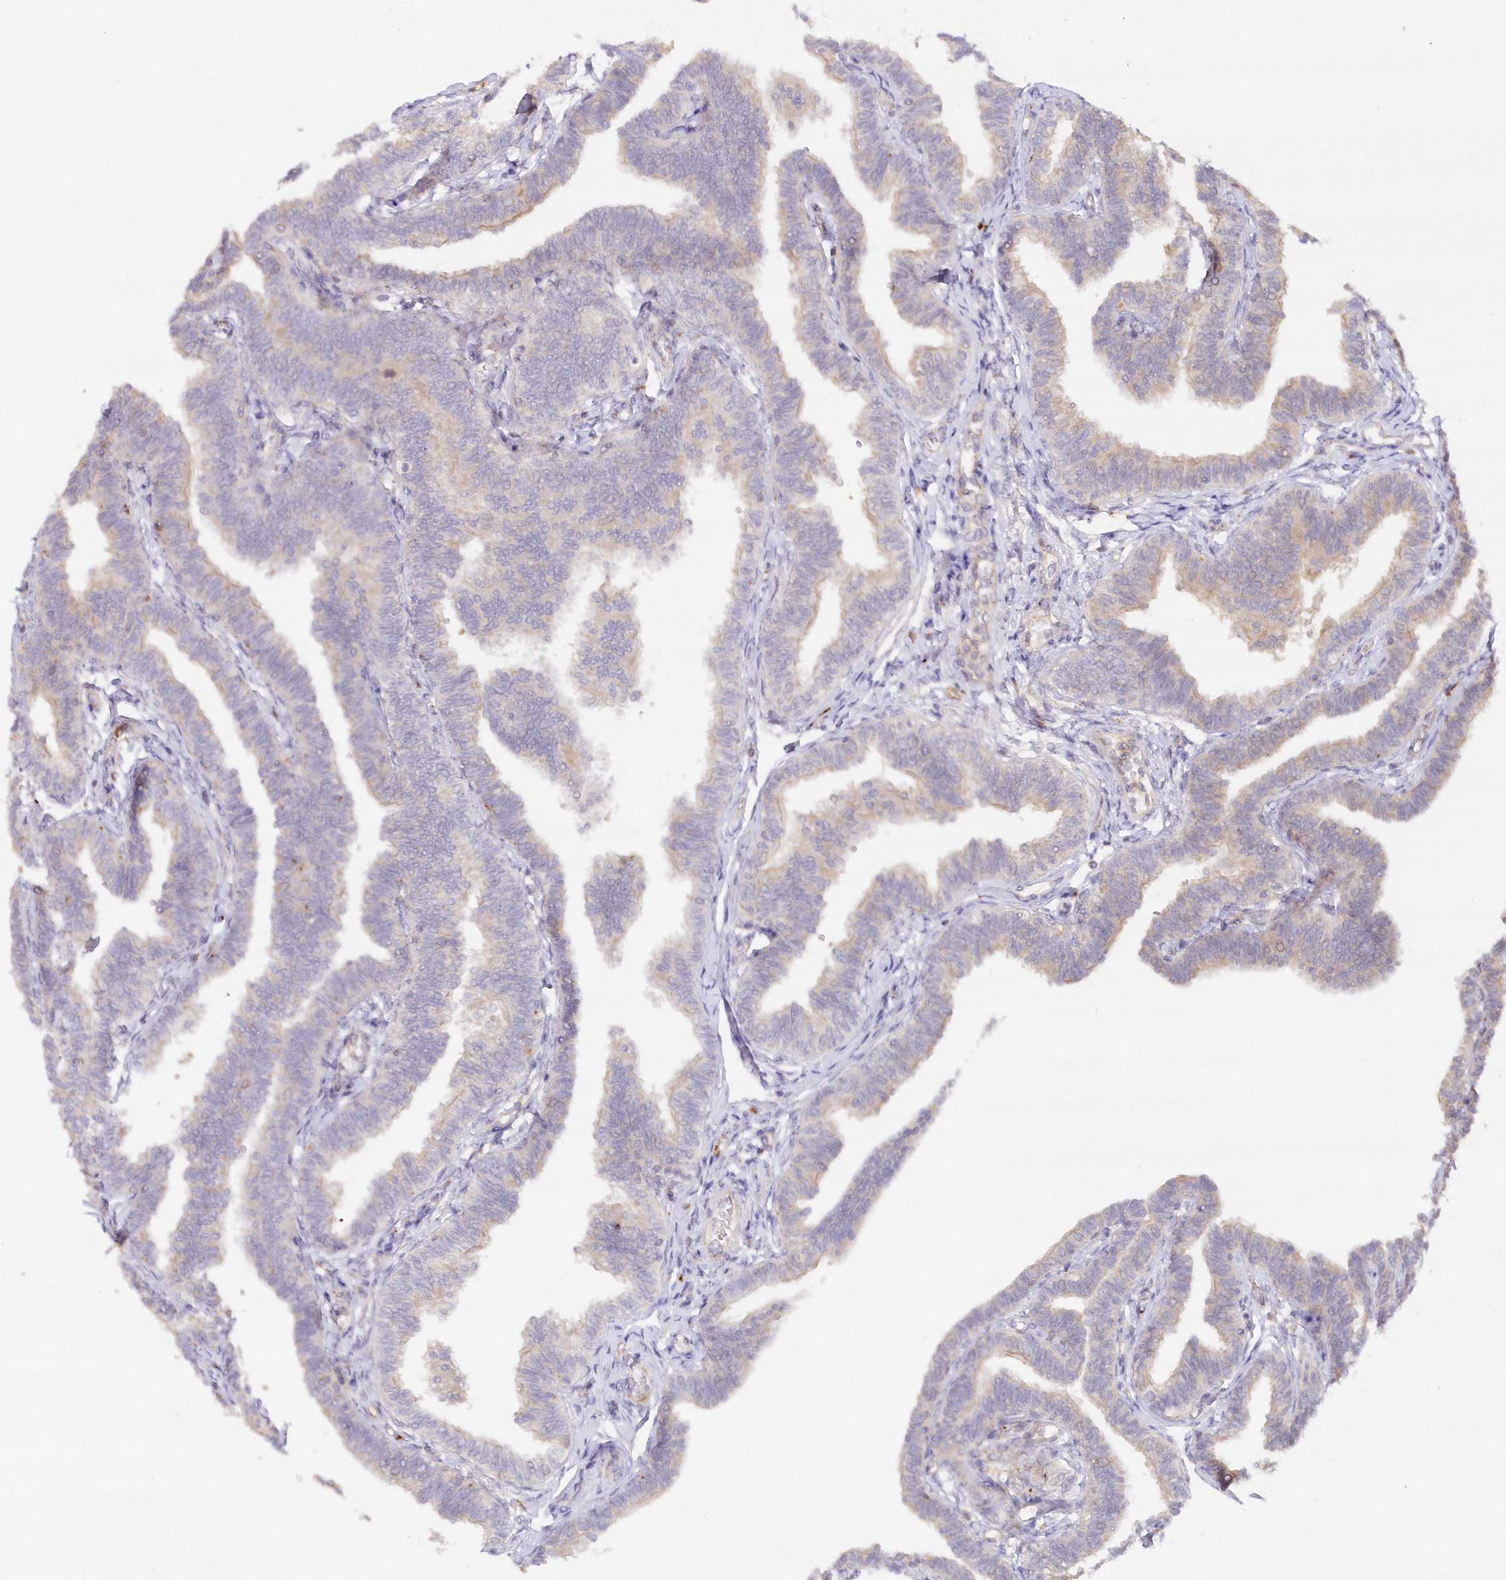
{"staining": {"intensity": "weak", "quantity": "<25%", "location": "cytoplasmic/membranous"}, "tissue": "fallopian tube", "cell_type": "Glandular cells", "image_type": "normal", "snomed": [{"axis": "morphology", "description": "Normal tissue, NOS"}, {"axis": "topography", "description": "Fallopian tube"}, {"axis": "topography", "description": "Ovary"}], "caption": "DAB immunohistochemical staining of benign human fallopian tube reveals no significant staining in glandular cells. Nuclei are stained in blue.", "gene": "GBE1", "patient": {"sex": "female", "age": 23}}